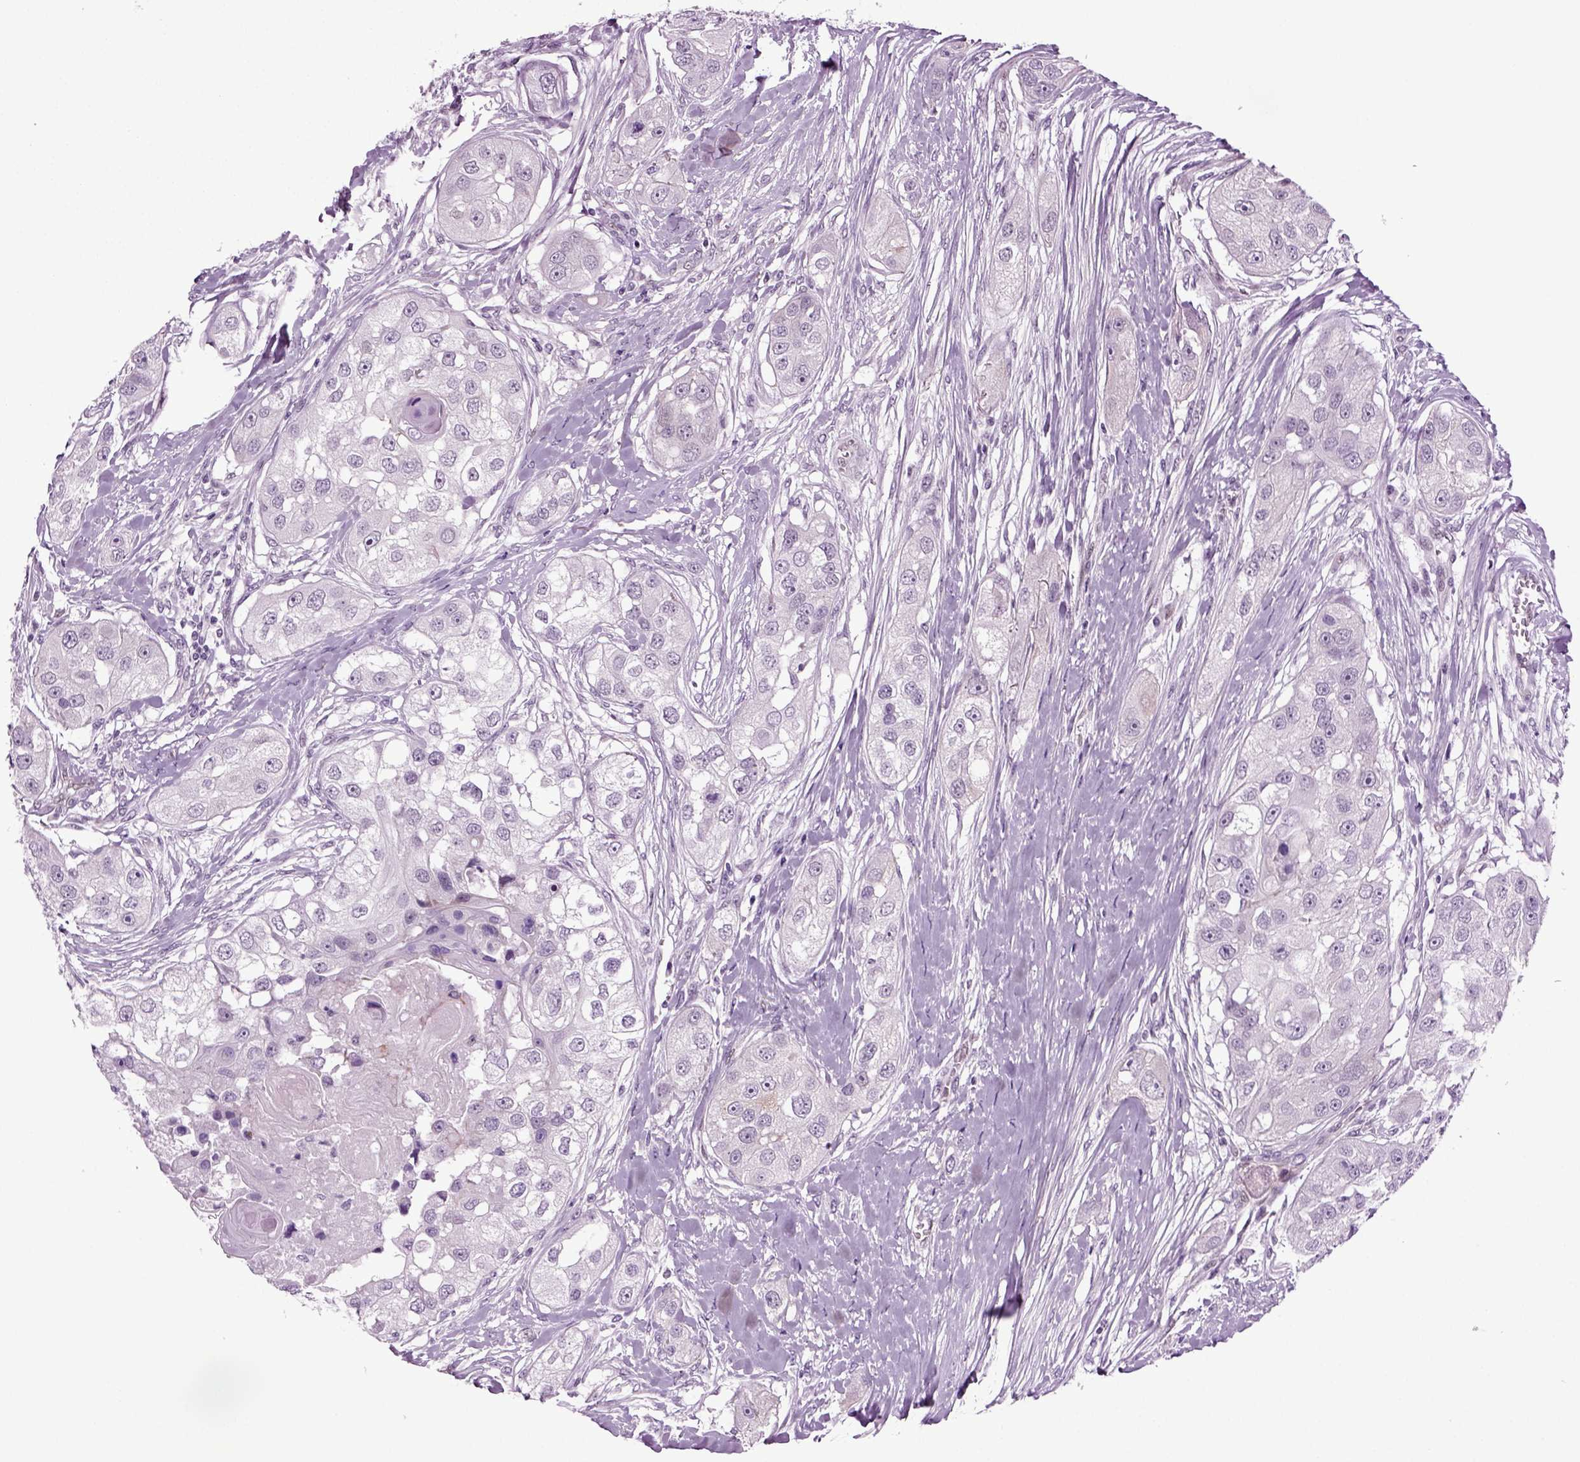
{"staining": {"intensity": "negative", "quantity": "none", "location": "none"}, "tissue": "head and neck cancer", "cell_type": "Tumor cells", "image_type": "cancer", "snomed": [{"axis": "morphology", "description": "Normal tissue, NOS"}, {"axis": "morphology", "description": "Squamous cell carcinoma, NOS"}, {"axis": "topography", "description": "Skeletal muscle"}, {"axis": "topography", "description": "Head-Neck"}], "caption": "Immunohistochemistry (IHC) photomicrograph of neoplastic tissue: human head and neck squamous cell carcinoma stained with DAB (3,3'-diaminobenzidine) displays no significant protein positivity in tumor cells.", "gene": "RFX3", "patient": {"sex": "male", "age": 51}}